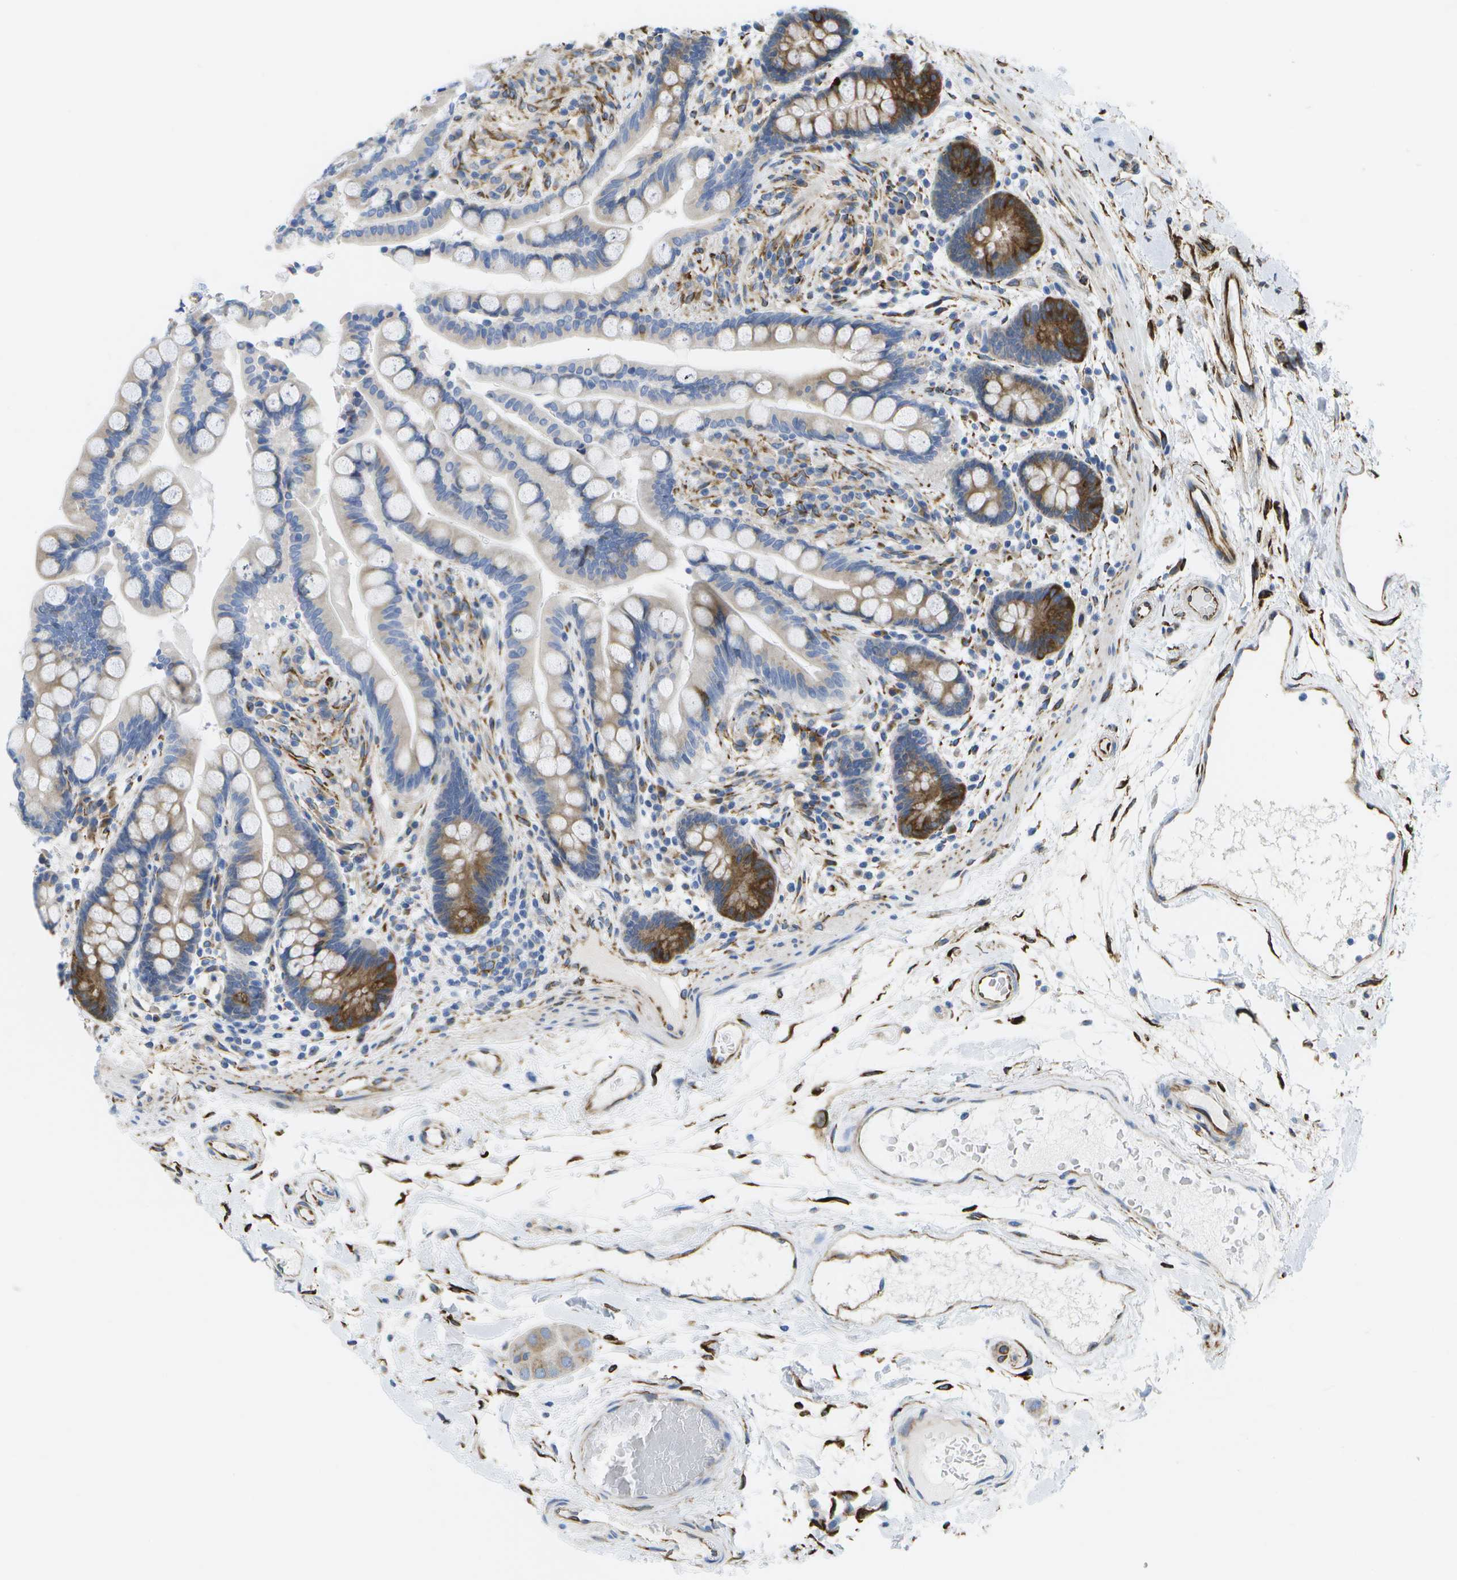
{"staining": {"intensity": "weak", "quantity": ">75%", "location": "cytoplasmic/membranous"}, "tissue": "colon", "cell_type": "Endothelial cells", "image_type": "normal", "snomed": [{"axis": "morphology", "description": "Normal tissue, NOS"}, {"axis": "topography", "description": "Colon"}], "caption": "IHC image of normal human colon stained for a protein (brown), which shows low levels of weak cytoplasmic/membranous expression in about >75% of endothelial cells.", "gene": "ZDHHC17", "patient": {"sex": "male", "age": 73}}